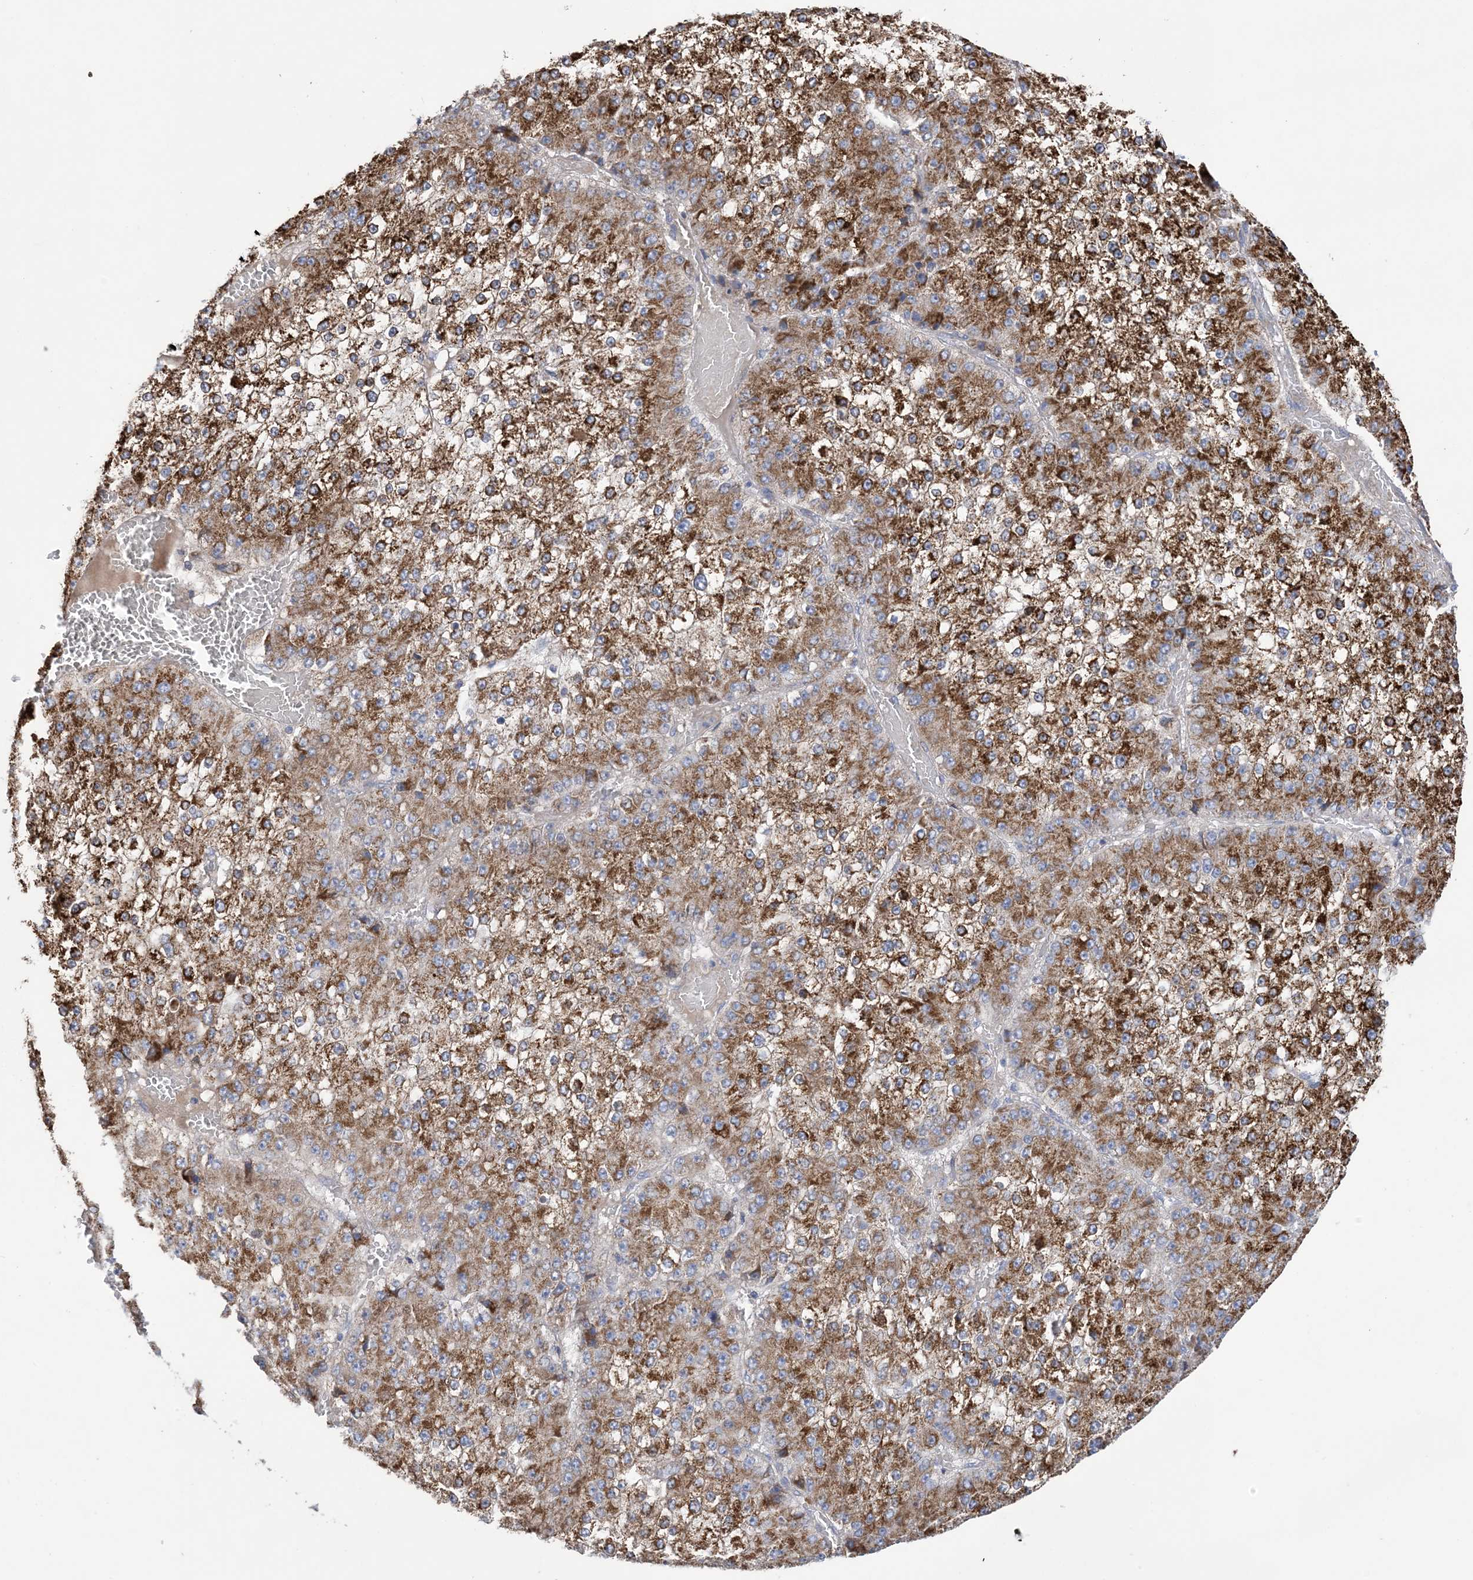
{"staining": {"intensity": "strong", "quantity": ">75%", "location": "cytoplasmic/membranous"}, "tissue": "liver cancer", "cell_type": "Tumor cells", "image_type": "cancer", "snomed": [{"axis": "morphology", "description": "Carcinoma, Hepatocellular, NOS"}, {"axis": "topography", "description": "Liver"}], "caption": "Hepatocellular carcinoma (liver) was stained to show a protein in brown. There is high levels of strong cytoplasmic/membranous expression in approximately >75% of tumor cells.", "gene": "CLEC16A", "patient": {"sex": "female", "age": 73}}